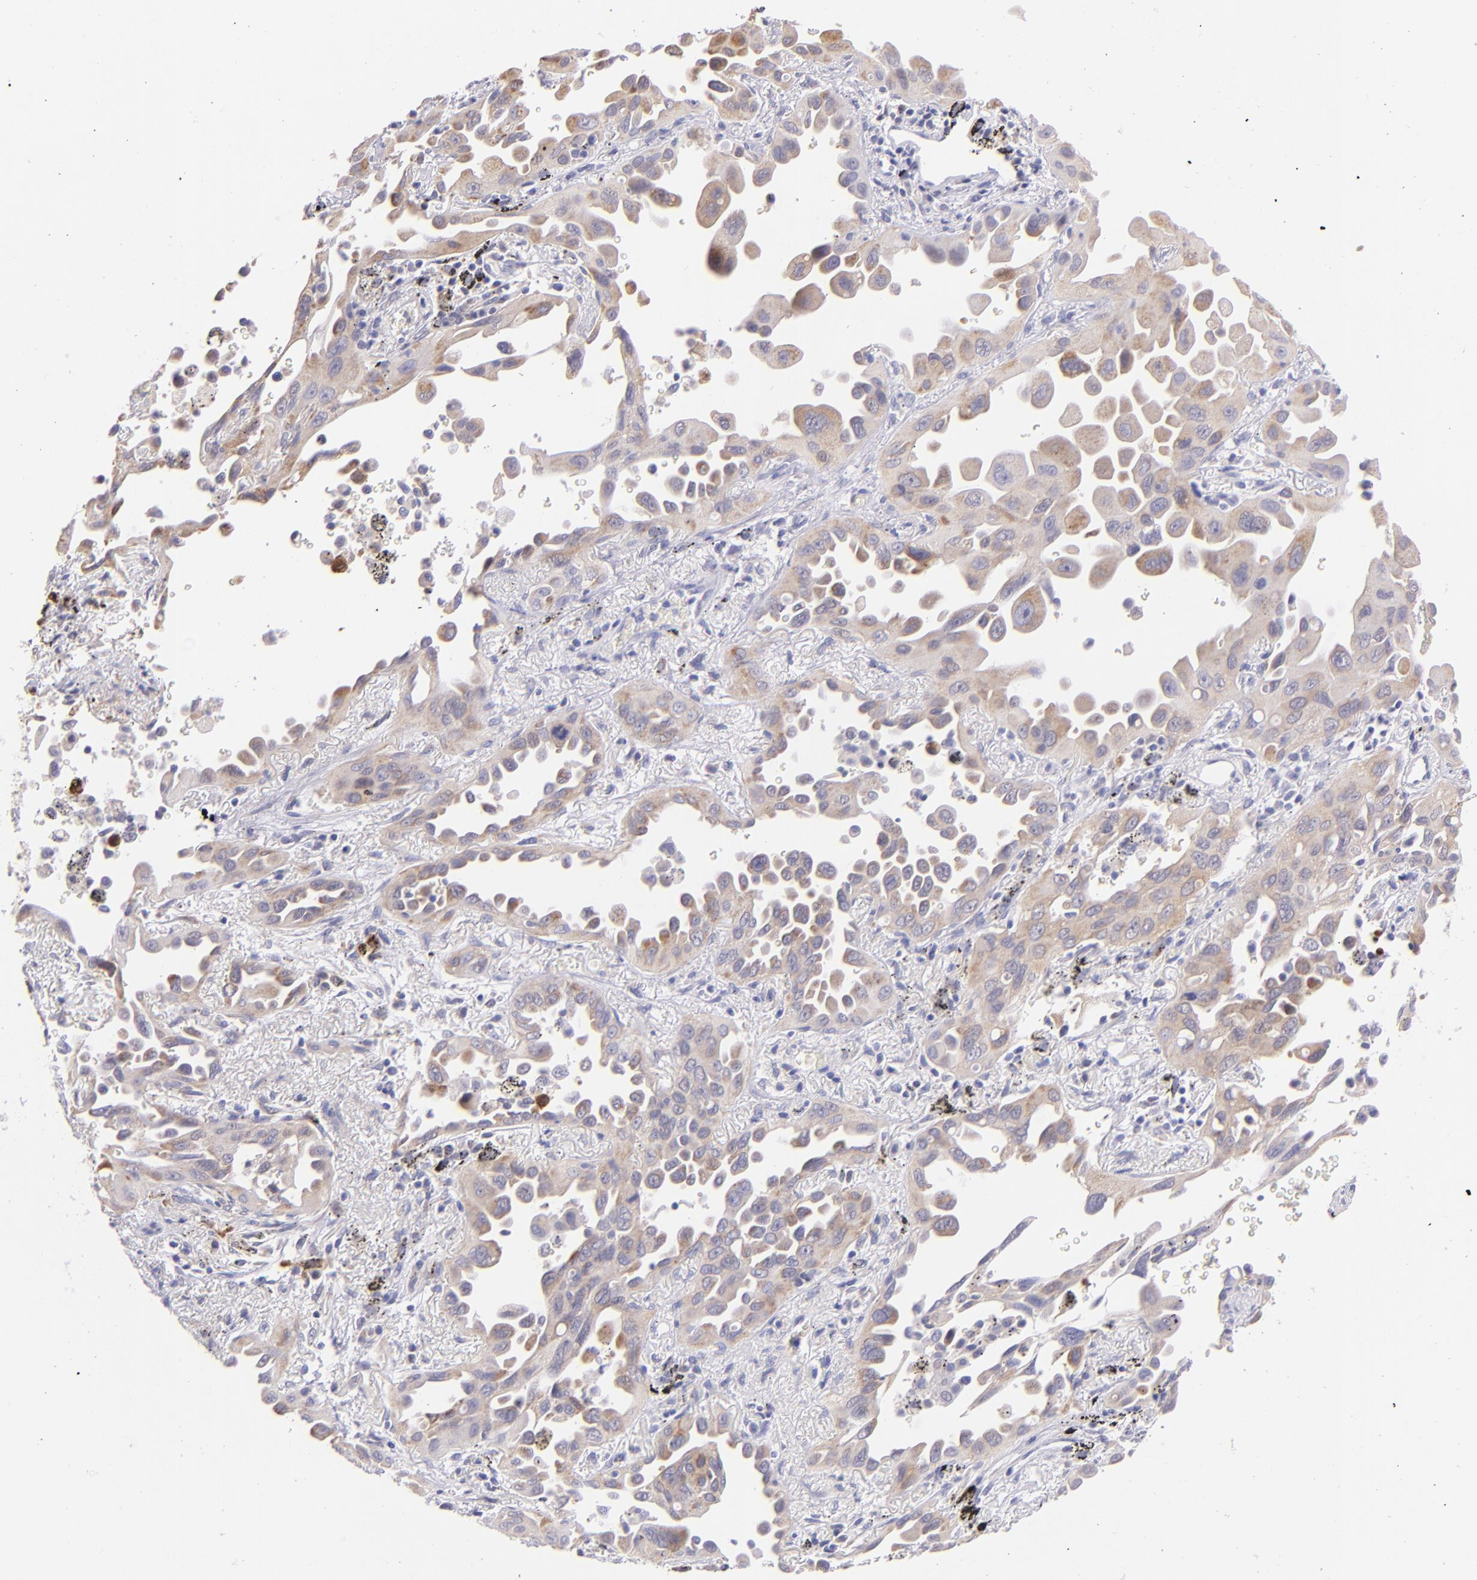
{"staining": {"intensity": "weak", "quantity": ">75%", "location": "cytoplasmic/membranous"}, "tissue": "lung cancer", "cell_type": "Tumor cells", "image_type": "cancer", "snomed": [{"axis": "morphology", "description": "Adenocarcinoma, NOS"}, {"axis": "topography", "description": "Lung"}], "caption": "DAB immunohistochemical staining of human lung adenocarcinoma displays weak cytoplasmic/membranous protein staining in approximately >75% of tumor cells.", "gene": "SH2D4A", "patient": {"sex": "male", "age": 68}}